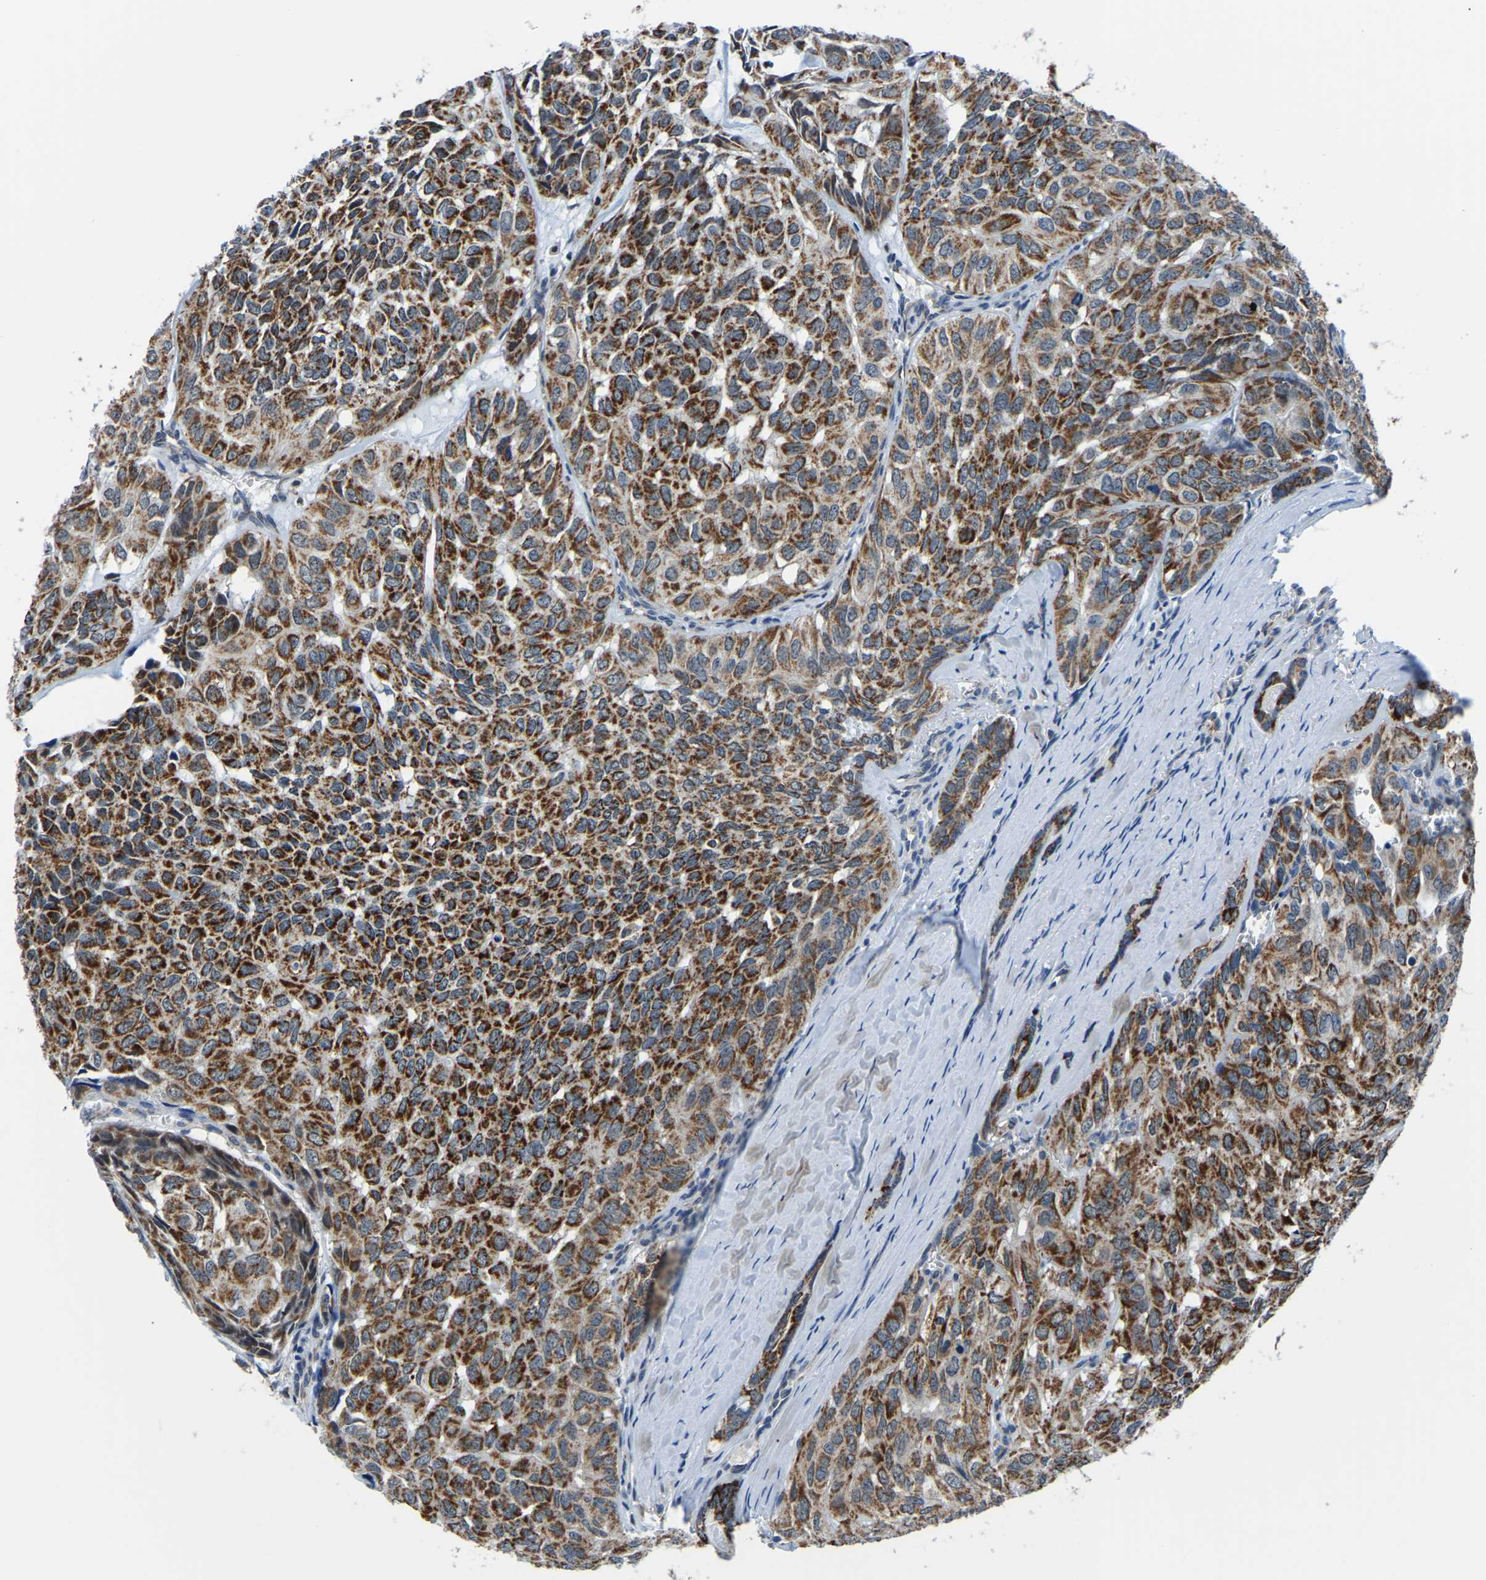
{"staining": {"intensity": "strong", "quantity": ">75%", "location": "cytoplasmic/membranous"}, "tissue": "head and neck cancer", "cell_type": "Tumor cells", "image_type": "cancer", "snomed": [{"axis": "morphology", "description": "Adenocarcinoma, NOS"}, {"axis": "topography", "description": "Salivary gland, NOS"}, {"axis": "topography", "description": "Head-Neck"}], "caption": "Strong cytoplasmic/membranous positivity is seen in about >75% of tumor cells in head and neck cancer (adenocarcinoma).", "gene": "BNIP3L", "patient": {"sex": "female", "age": 76}}